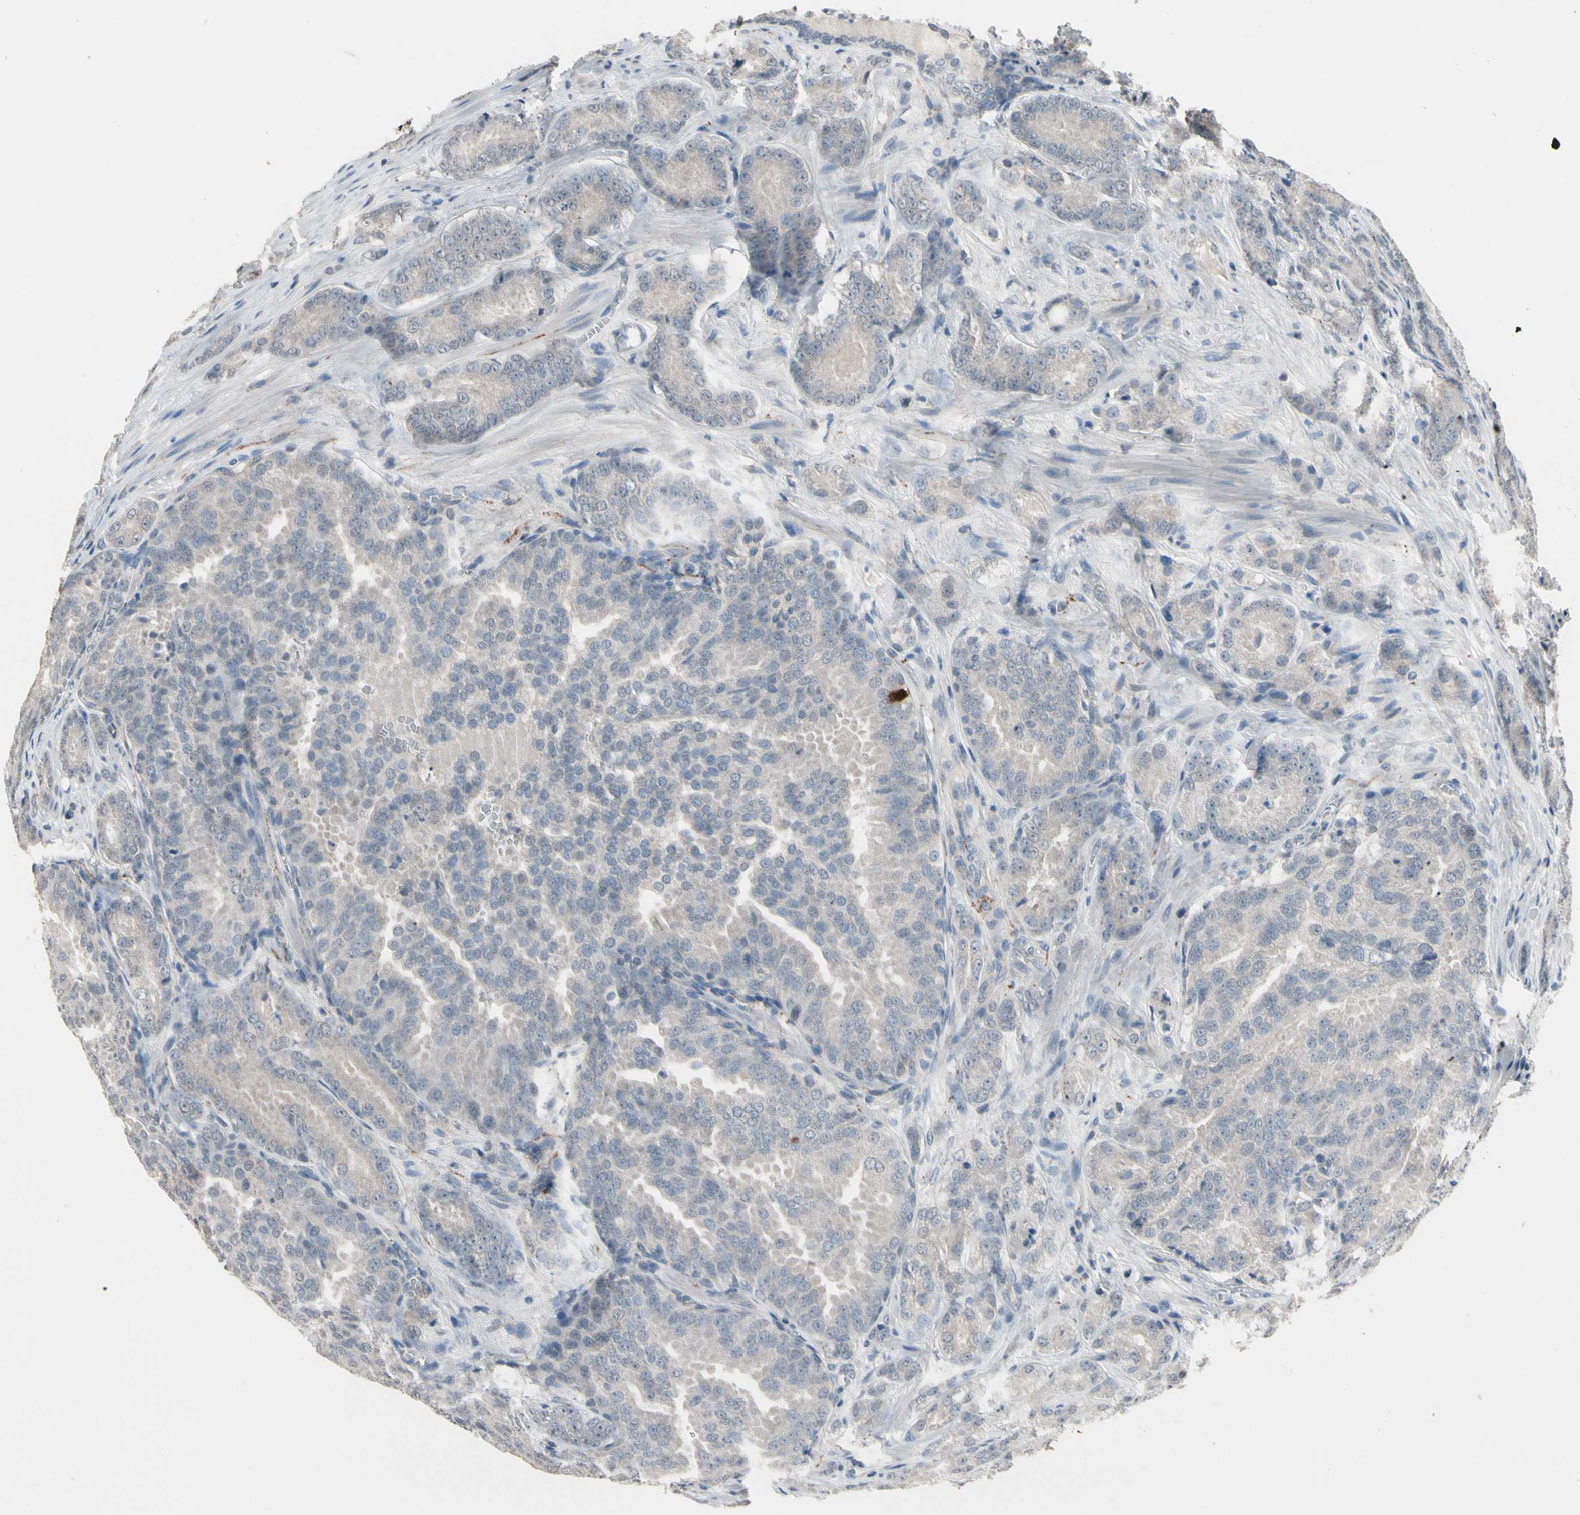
{"staining": {"intensity": "weak", "quantity": ">75%", "location": "cytoplasmic/membranous"}, "tissue": "prostate cancer", "cell_type": "Tumor cells", "image_type": "cancer", "snomed": [{"axis": "morphology", "description": "Adenocarcinoma, High grade"}, {"axis": "topography", "description": "Prostate"}], "caption": "A photomicrograph showing weak cytoplasmic/membranous expression in about >75% of tumor cells in prostate cancer, as visualized by brown immunohistochemical staining.", "gene": "SV2A", "patient": {"sex": "male", "age": 64}}